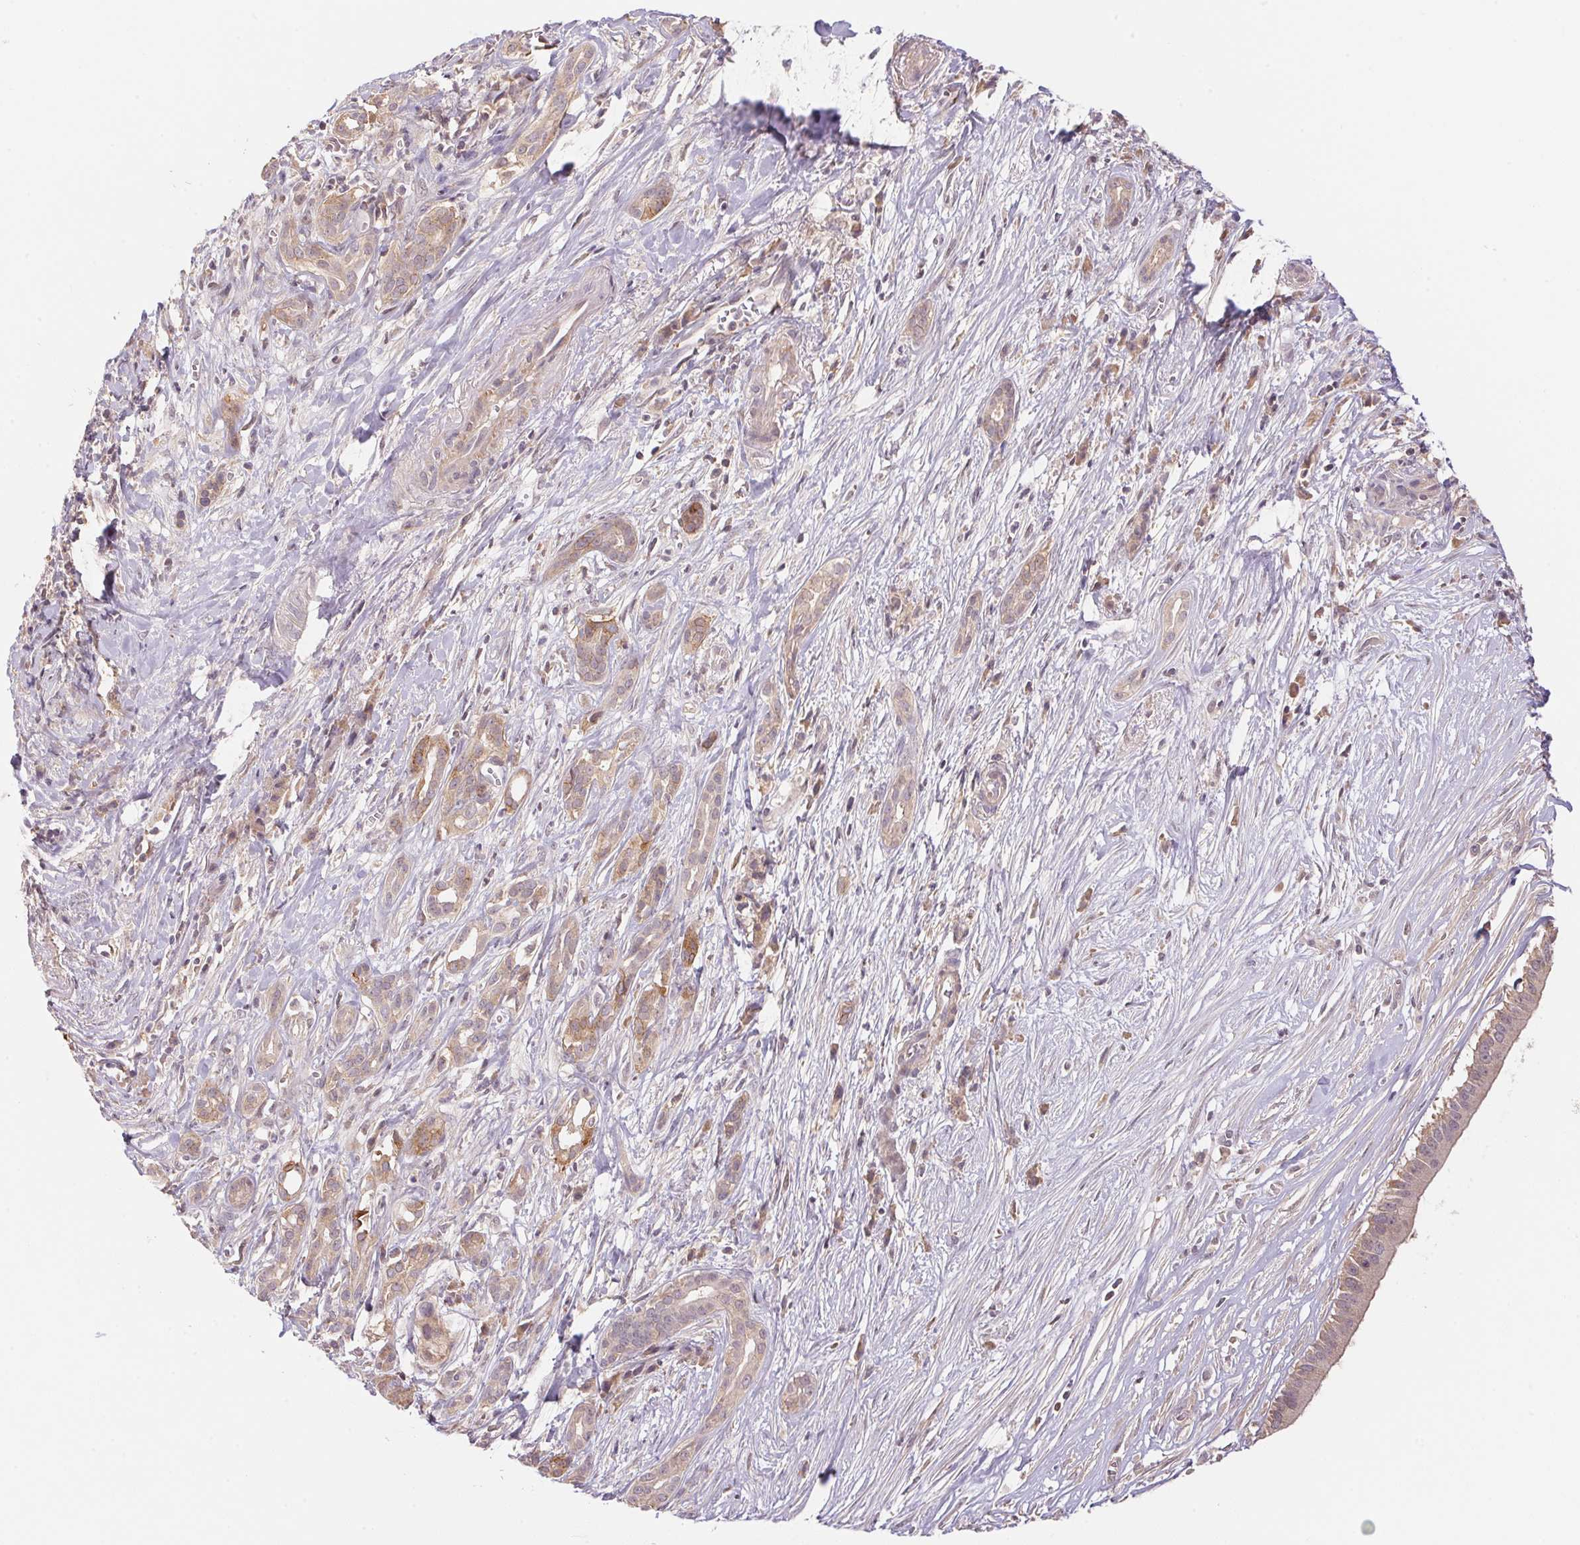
{"staining": {"intensity": "weak", "quantity": ">75%", "location": "cytoplasmic/membranous"}, "tissue": "pancreatic cancer", "cell_type": "Tumor cells", "image_type": "cancer", "snomed": [{"axis": "morphology", "description": "Adenocarcinoma, NOS"}, {"axis": "topography", "description": "Pancreas"}], "caption": "Immunohistochemistry (IHC) micrograph of neoplastic tissue: pancreatic cancer stained using immunohistochemistry reveals low levels of weak protein expression localized specifically in the cytoplasmic/membranous of tumor cells, appearing as a cytoplasmic/membranous brown color.", "gene": "BNIP5", "patient": {"sex": "male", "age": 61}}